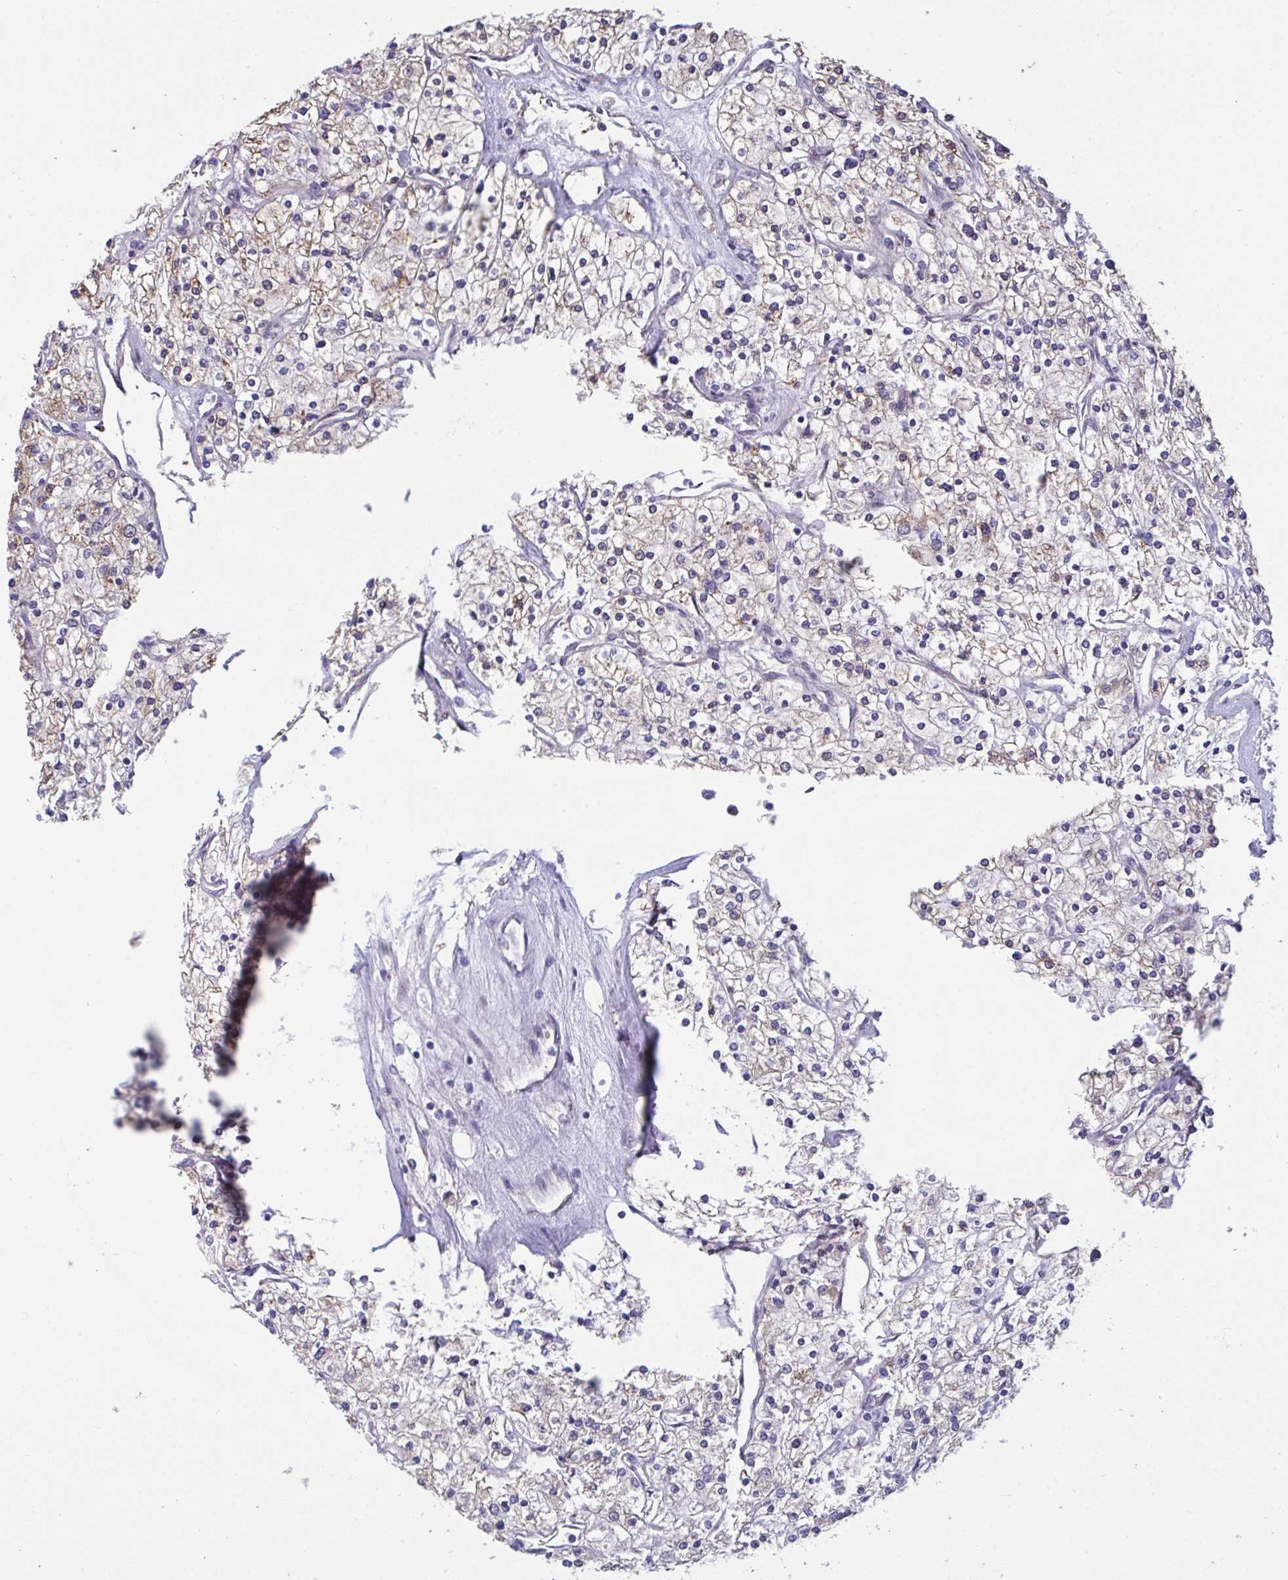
{"staining": {"intensity": "weak", "quantity": "25%-75%", "location": "cytoplasmic/membranous"}, "tissue": "renal cancer", "cell_type": "Tumor cells", "image_type": "cancer", "snomed": [{"axis": "morphology", "description": "Adenocarcinoma, NOS"}, {"axis": "topography", "description": "Kidney"}], "caption": "Protein analysis of renal cancer tissue reveals weak cytoplasmic/membranous positivity in about 25%-75% of tumor cells. The staining is performed using DAB brown chromogen to label protein expression. The nuclei are counter-stained blue using hematoxylin.", "gene": "PELI2", "patient": {"sex": "male", "age": 80}}